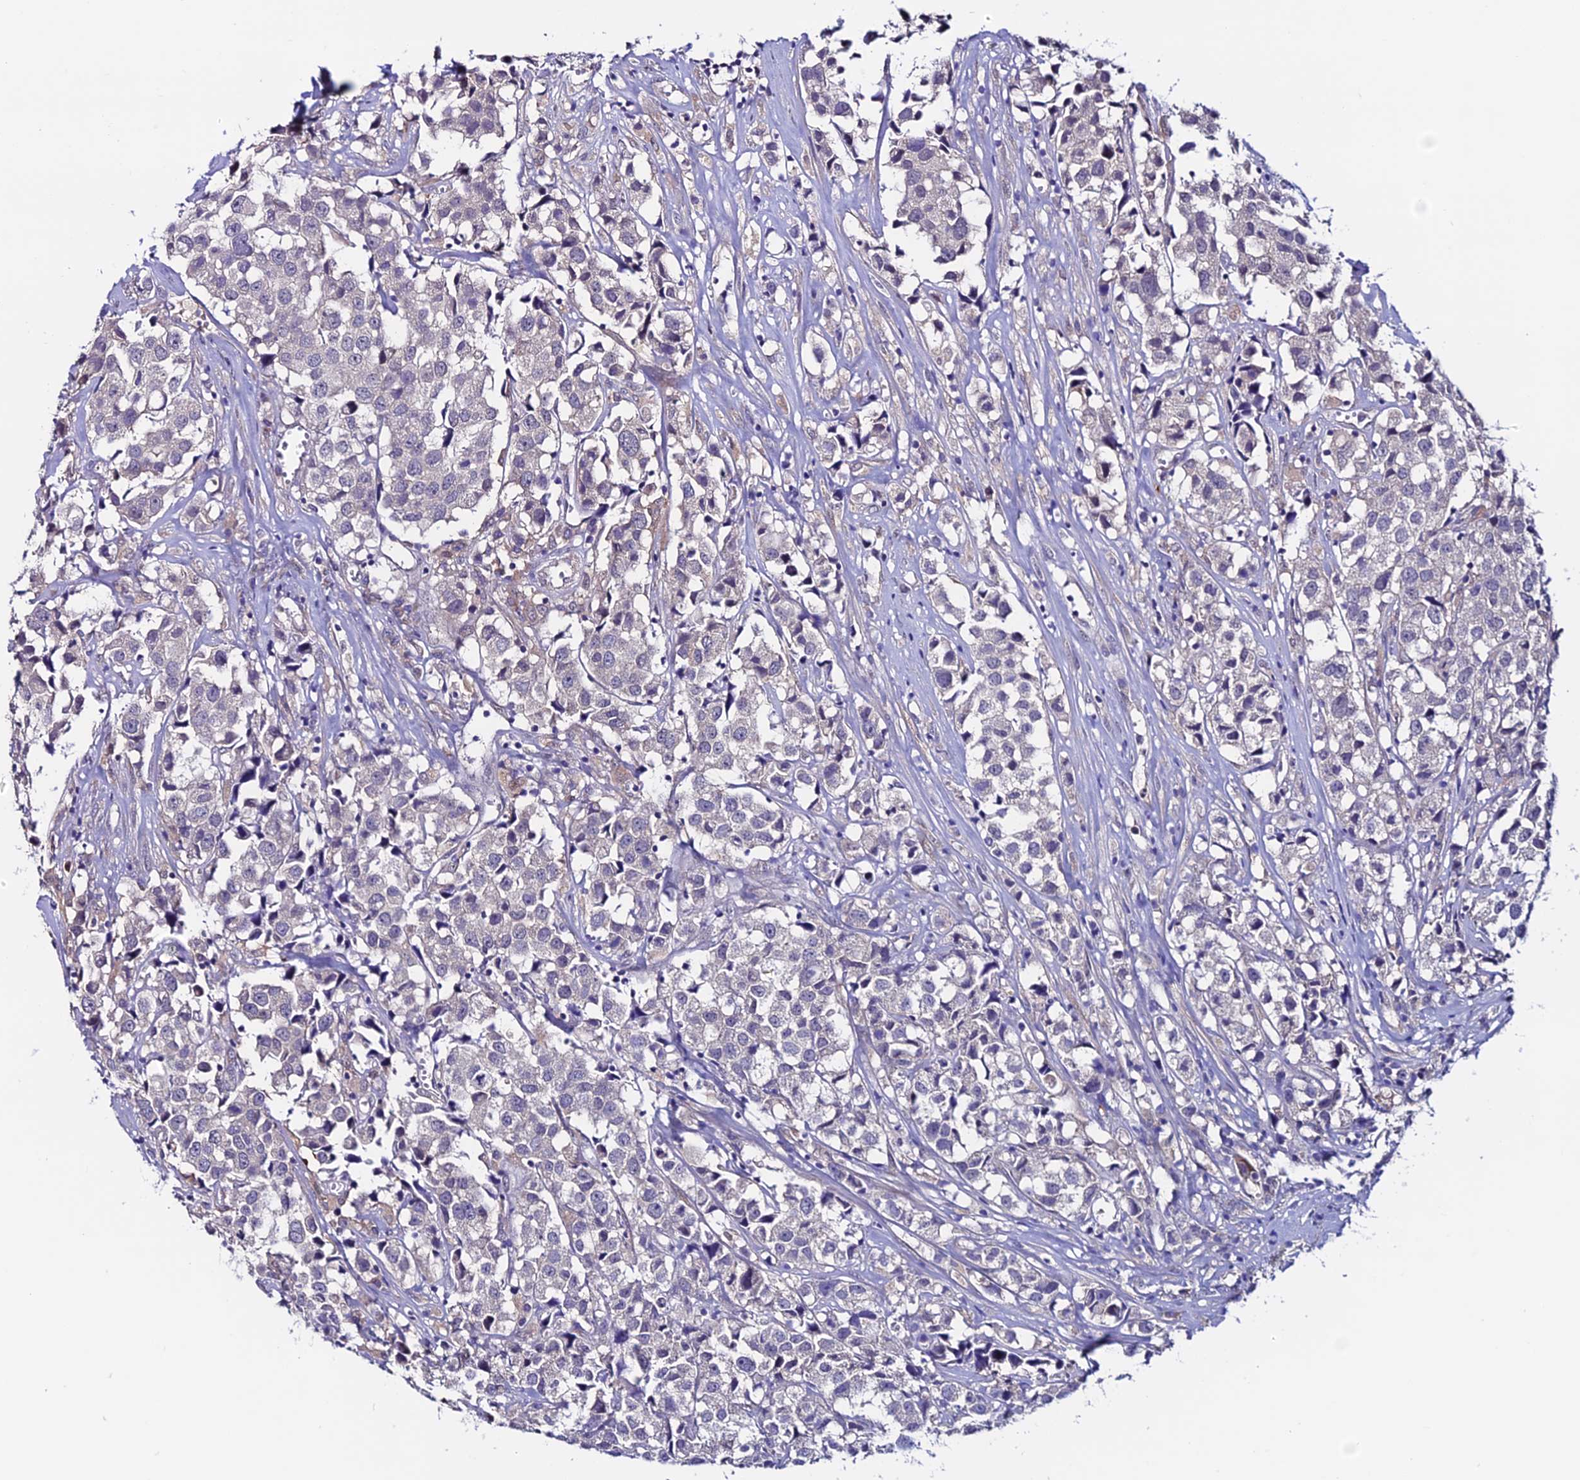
{"staining": {"intensity": "negative", "quantity": "none", "location": "none"}, "tissue": "urothelial cancer", "cell_type": "Tumor cells", "image_type": "cancer", "snomed": [{"axis": "morphology", "description": "Urothelial carcinoma, High grade"}, {"axis": "topography", "description": "Urinary bladder"}], "caption": "Tumor cells are negative for protein expression in human urothelial cancer.", "gene": "FZD8", "patient": {"sex": "female", "age": 75}}